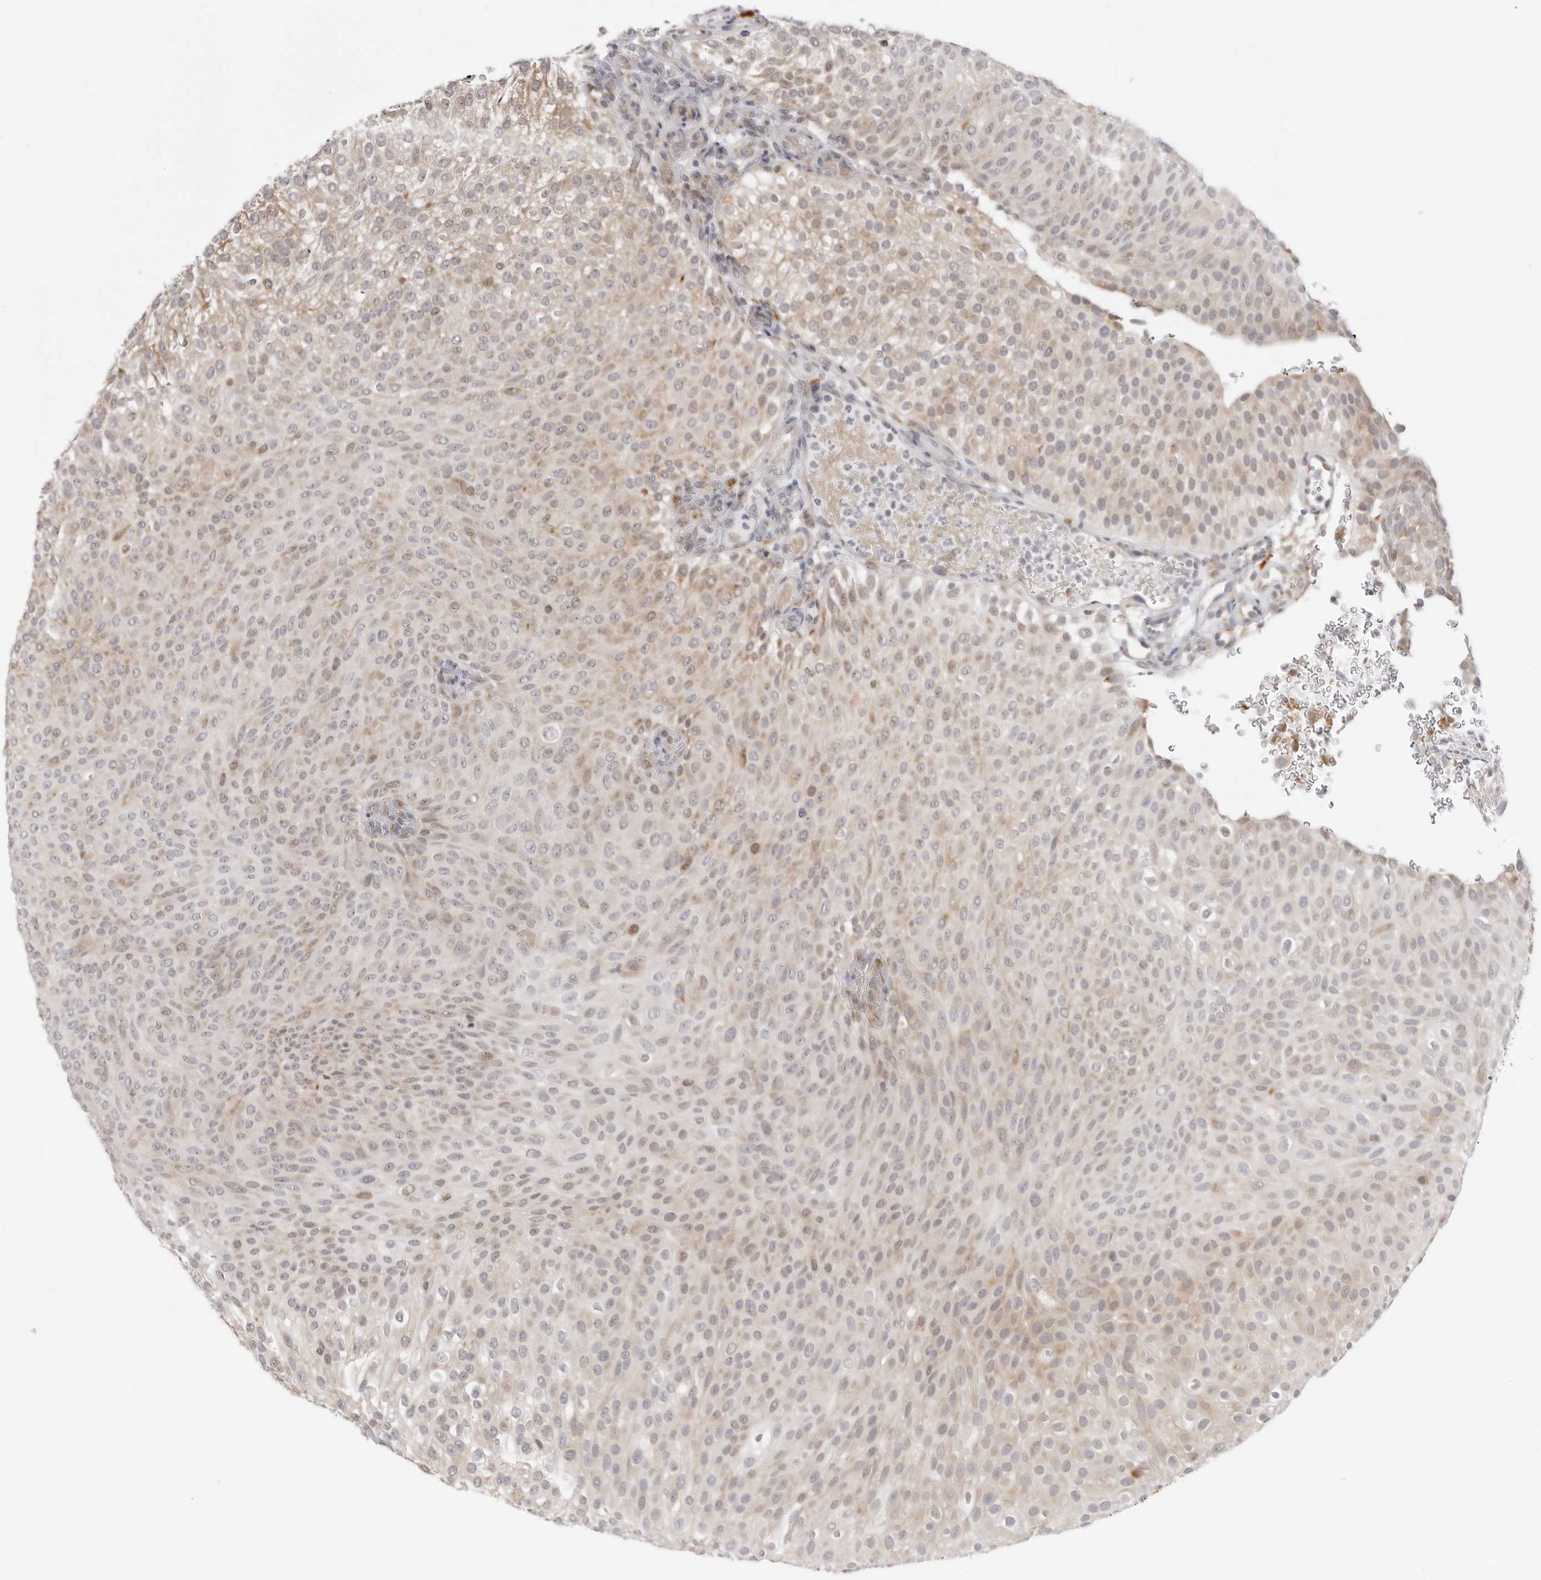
{"staining": {"intensity": "moderate", "quantity": "<25%", "location": "cytoplasmic/membranous"}, "tissue": "urothelial cancer", "cell_type": "Tumor cells", "image_type": "cancer", "snomed": [{"axis": "morphology", "description": "Urothelial carcinoma, Low grade"}, {"axis": "topography", "description": "Urinary bladder"}], "caption": "Brown immunohistochemical staining in urothelial cancer demonstrates moderate cytoplasmic/membranous positivity in about <25% of tumor cells.", "gene": "RPN1", "patient": {"sex": "male", "age": 78}}